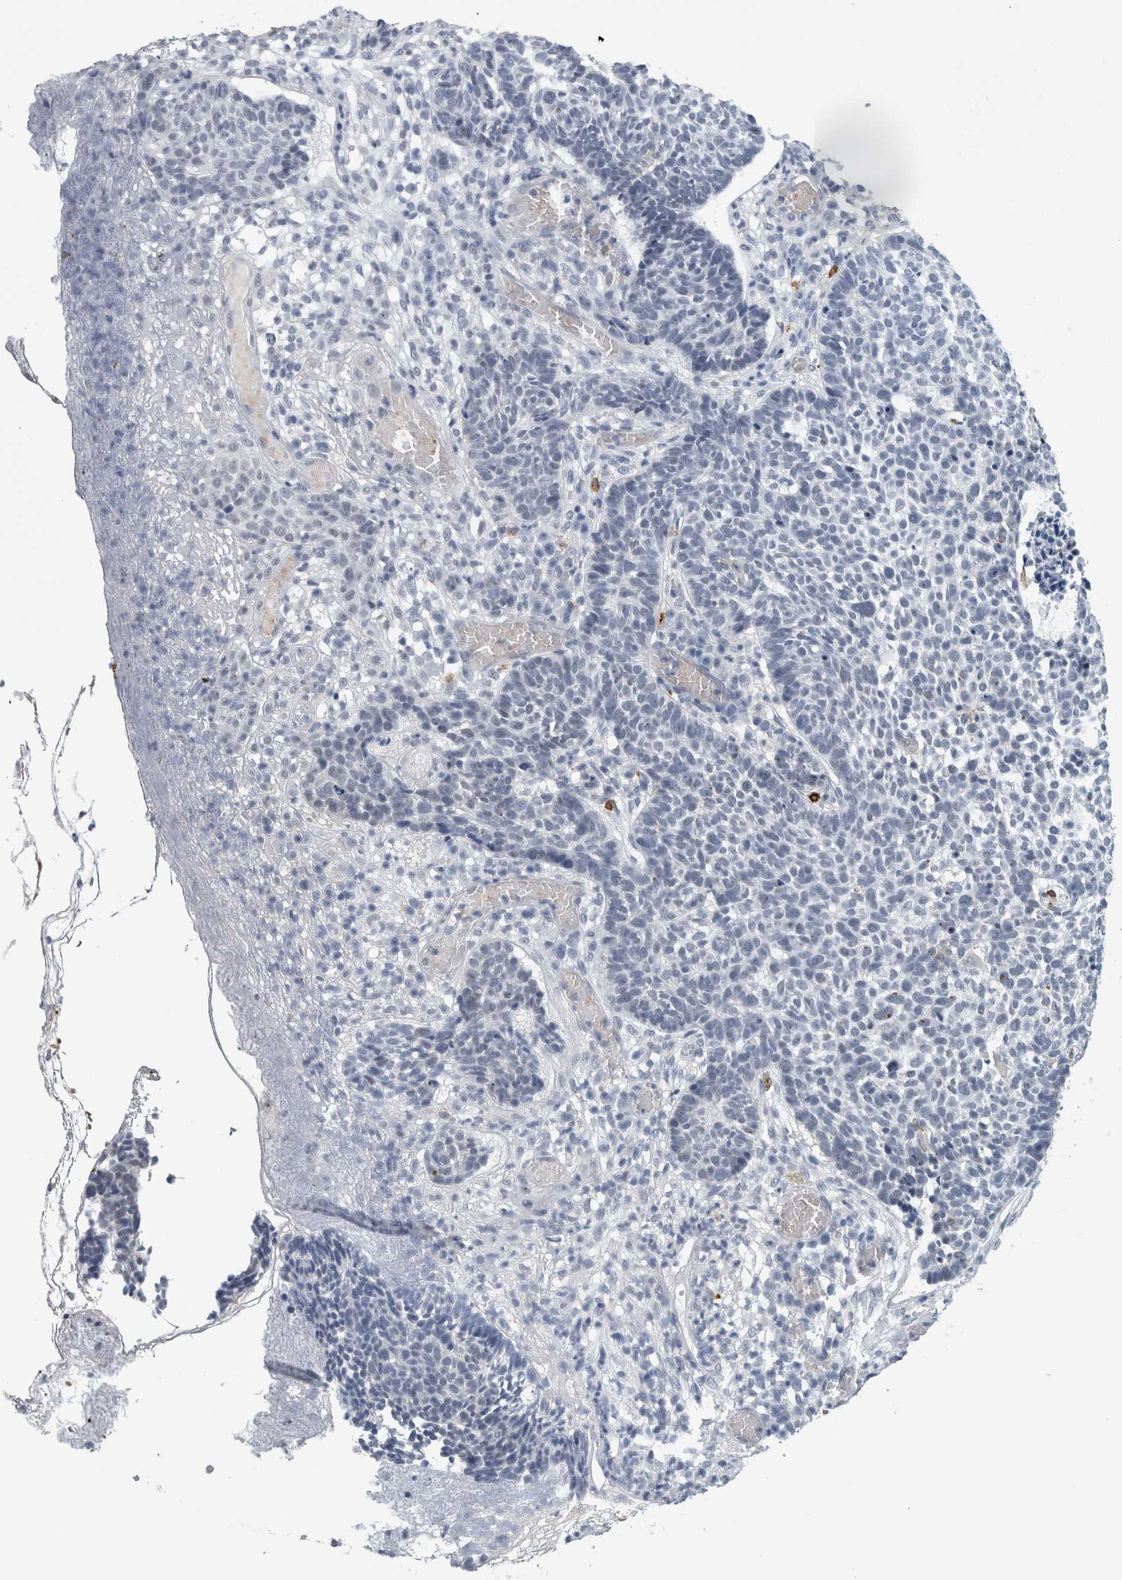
{"staining": {"intensity": "negative", "quantity": "none", "location": "none"}, "tissue": "skin cancer", "cell_type": "Tumor cells", "image_type": "cancer", "snomed": [{"axis": "morphology", "description": "Basal cell carcinoma"}, {"axis": "topography", "description": "Skin"}], "caption": "Protein analysis of skin cancer displays no significant staining in tumor cells.", "gene": "PEBP4", "patient": {"sex": "male", "age": 85}}